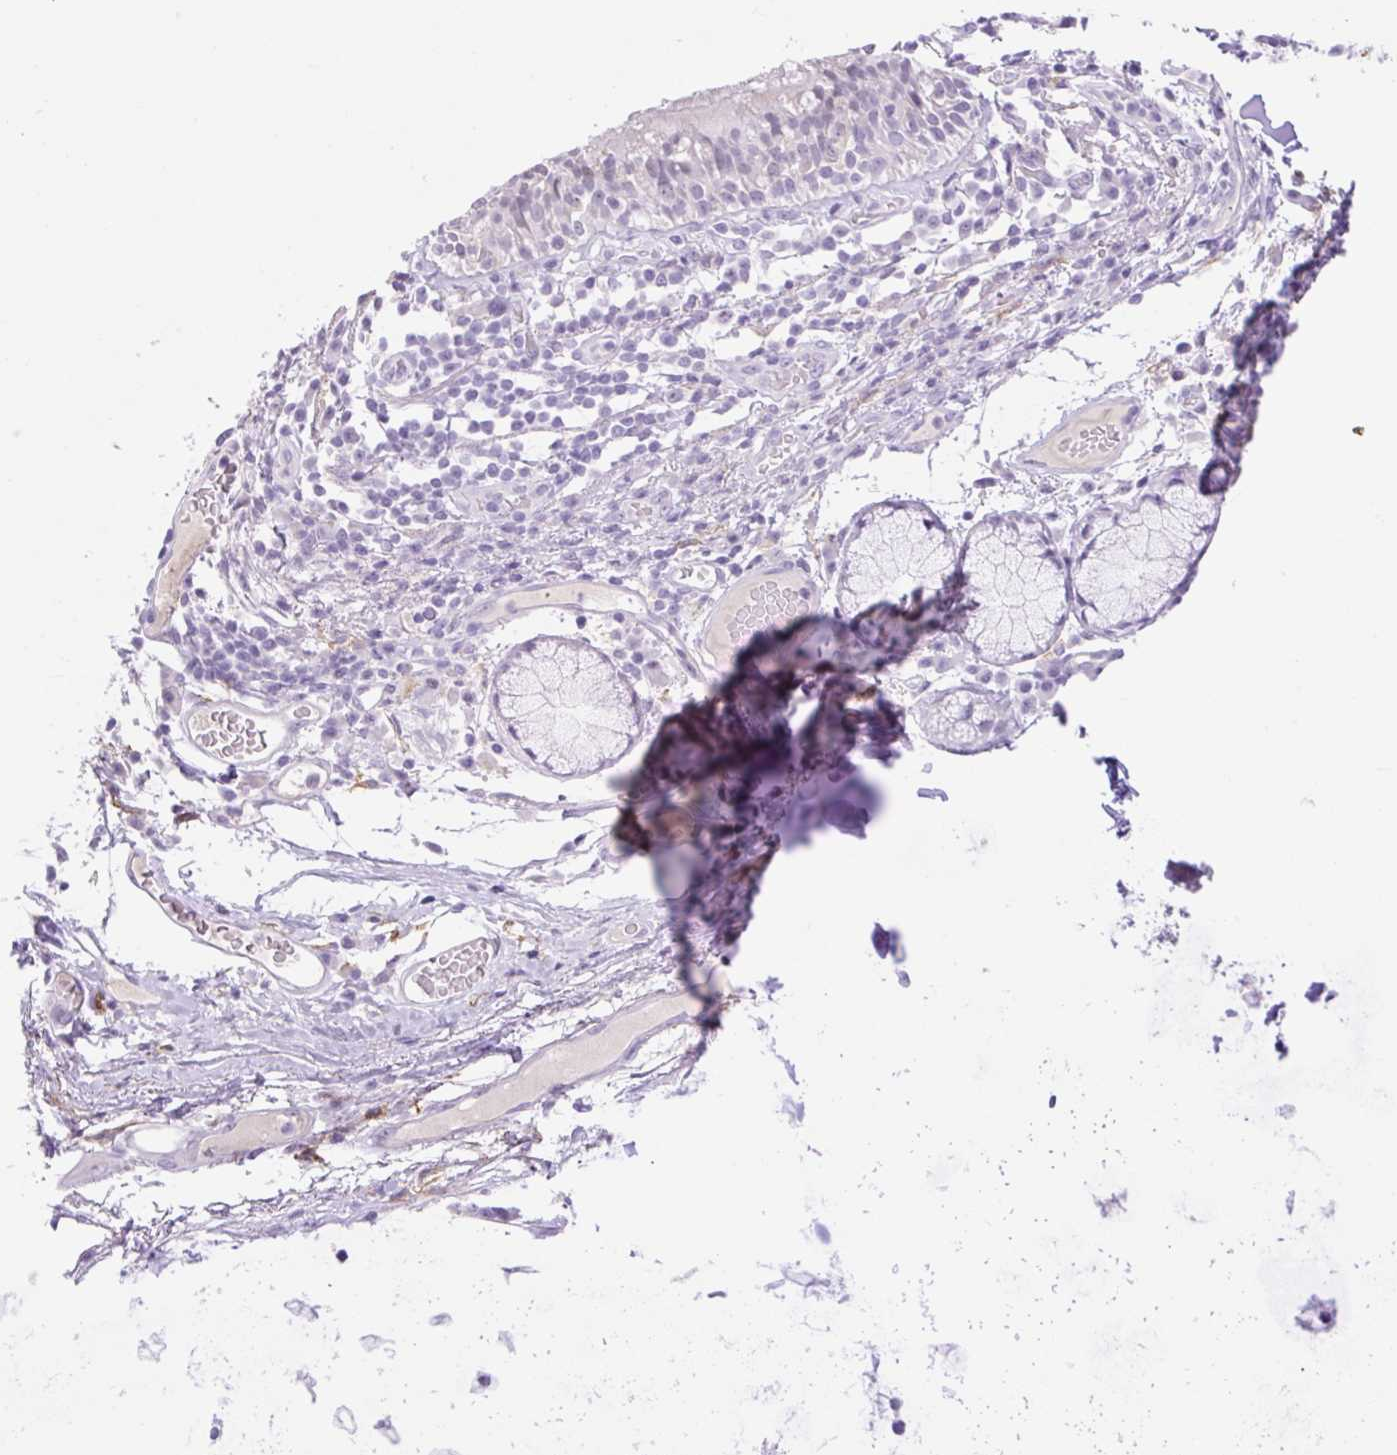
{"staining": {"intensity": "negative", "quantity": "none", "location": "none"}, "tissue": "adipose tissue", "cell_type": "Adipocytes", "image_type": "normal", "snomed": [{"axis": "morphology", "description": "Normal tissue, NOS"}, {"axis": "topography", "description": "Cartilage tissue"}, {"axis": "topography", "description": "Bronchus"}], "caption": "This photomicrograph is of normal adipose tissue stained with immunohistochemistry (IHC) to label a protein in brown with the nuclei are counter-stained blue. There is no positivity in adipocytes.", "gene": "SIGLEC1", "patient": {"sex": "male", "age": 56}}